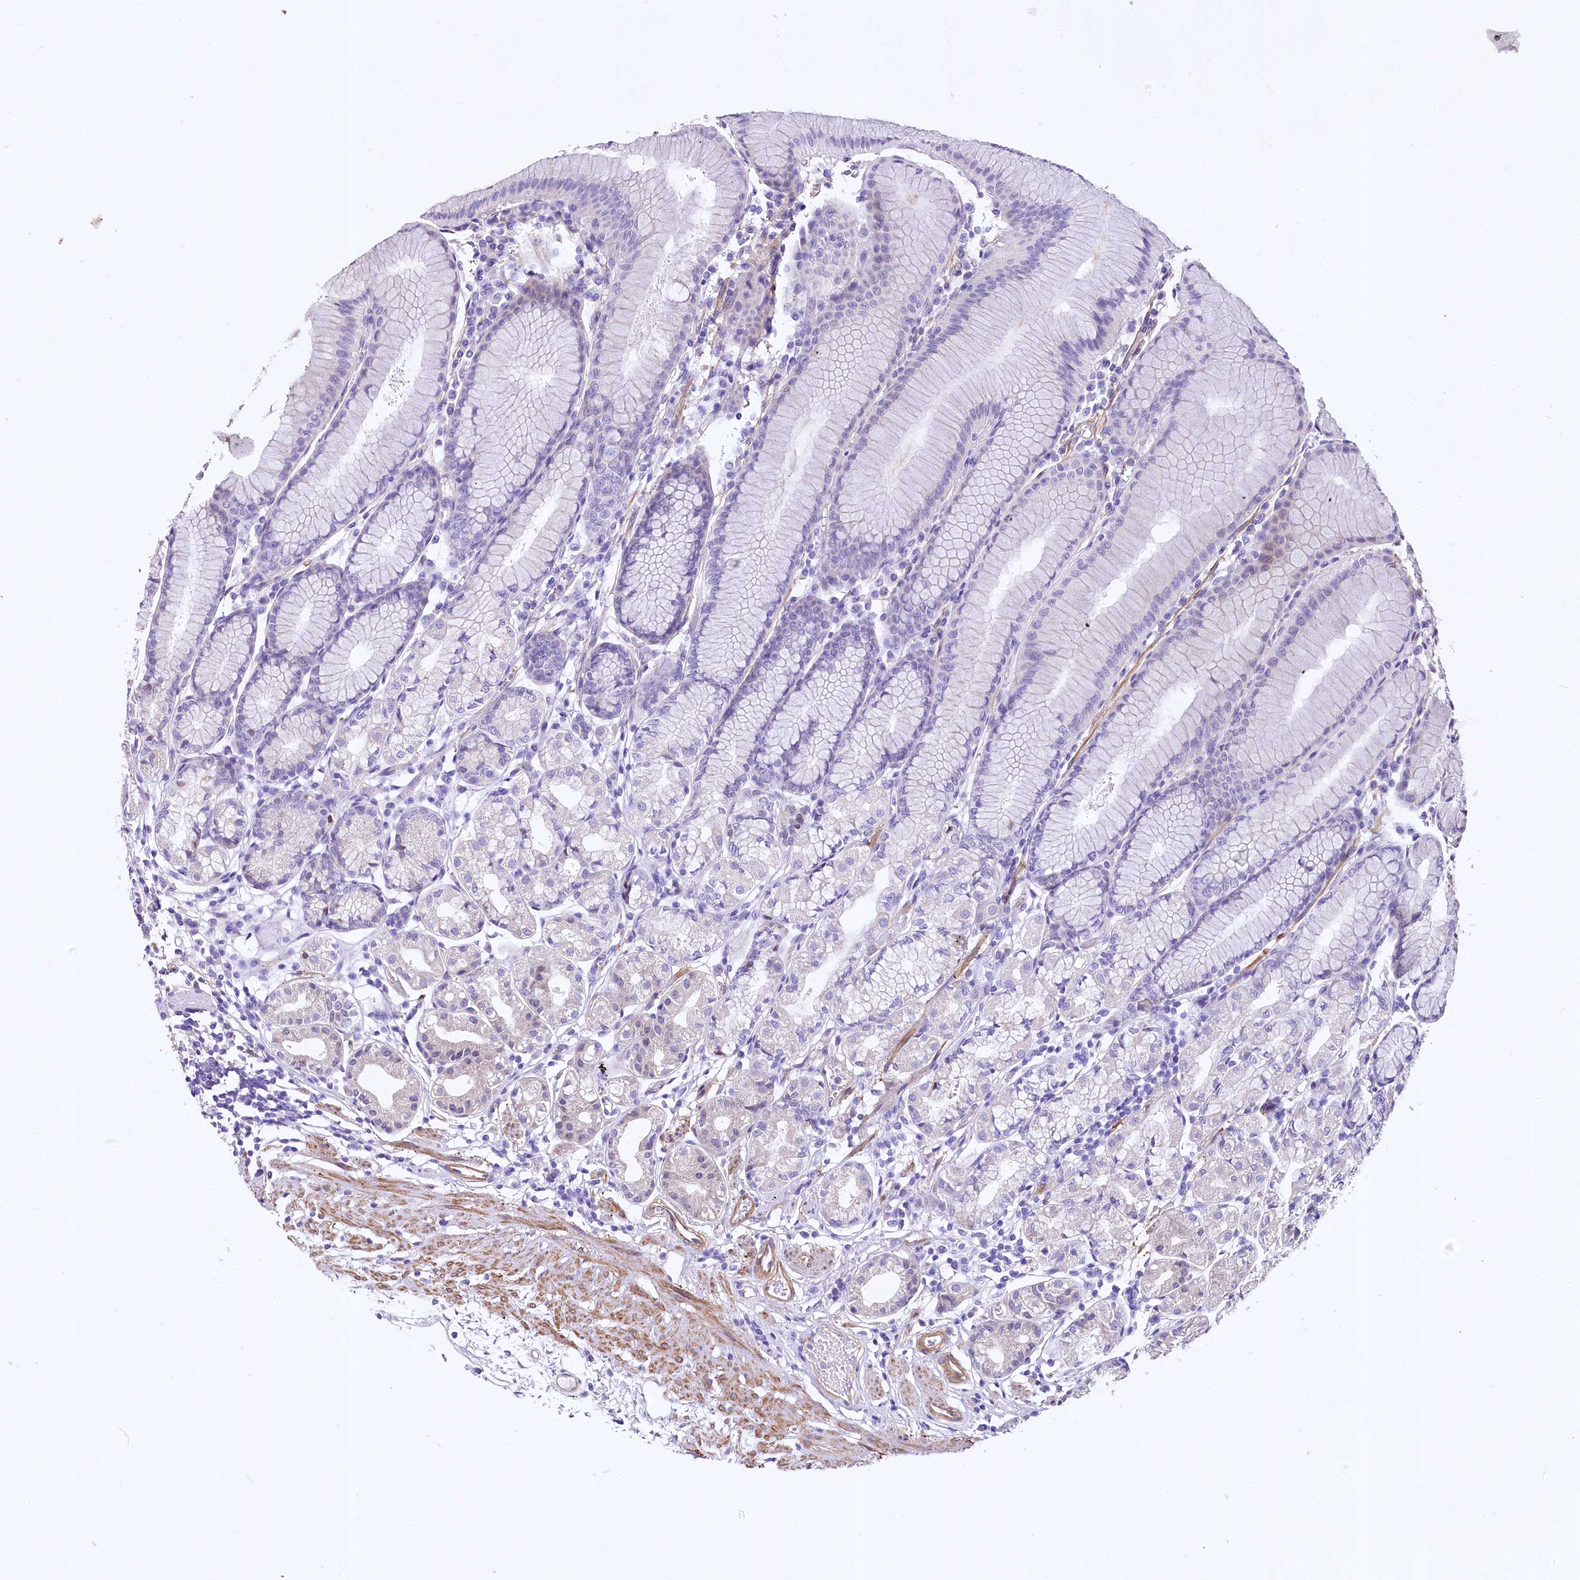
{"staining": {"intensity": "negative", "quantity": "none", "location": "none"}, "tissue": "stomach", "cell_type": "Glandular cells", "image_type": "normal", "snomed": [{"axis": "morphology", "description": "Normal tissue, NOS"}, {"axis": "topography", "description": "Stomach"}], "caption": "Immunohistochemical staining of unremarkable stomach demonstrates no significant positivity in glandular cells.", "gene": "RDH16", "patient": {"sex": "female", "age": 57}}